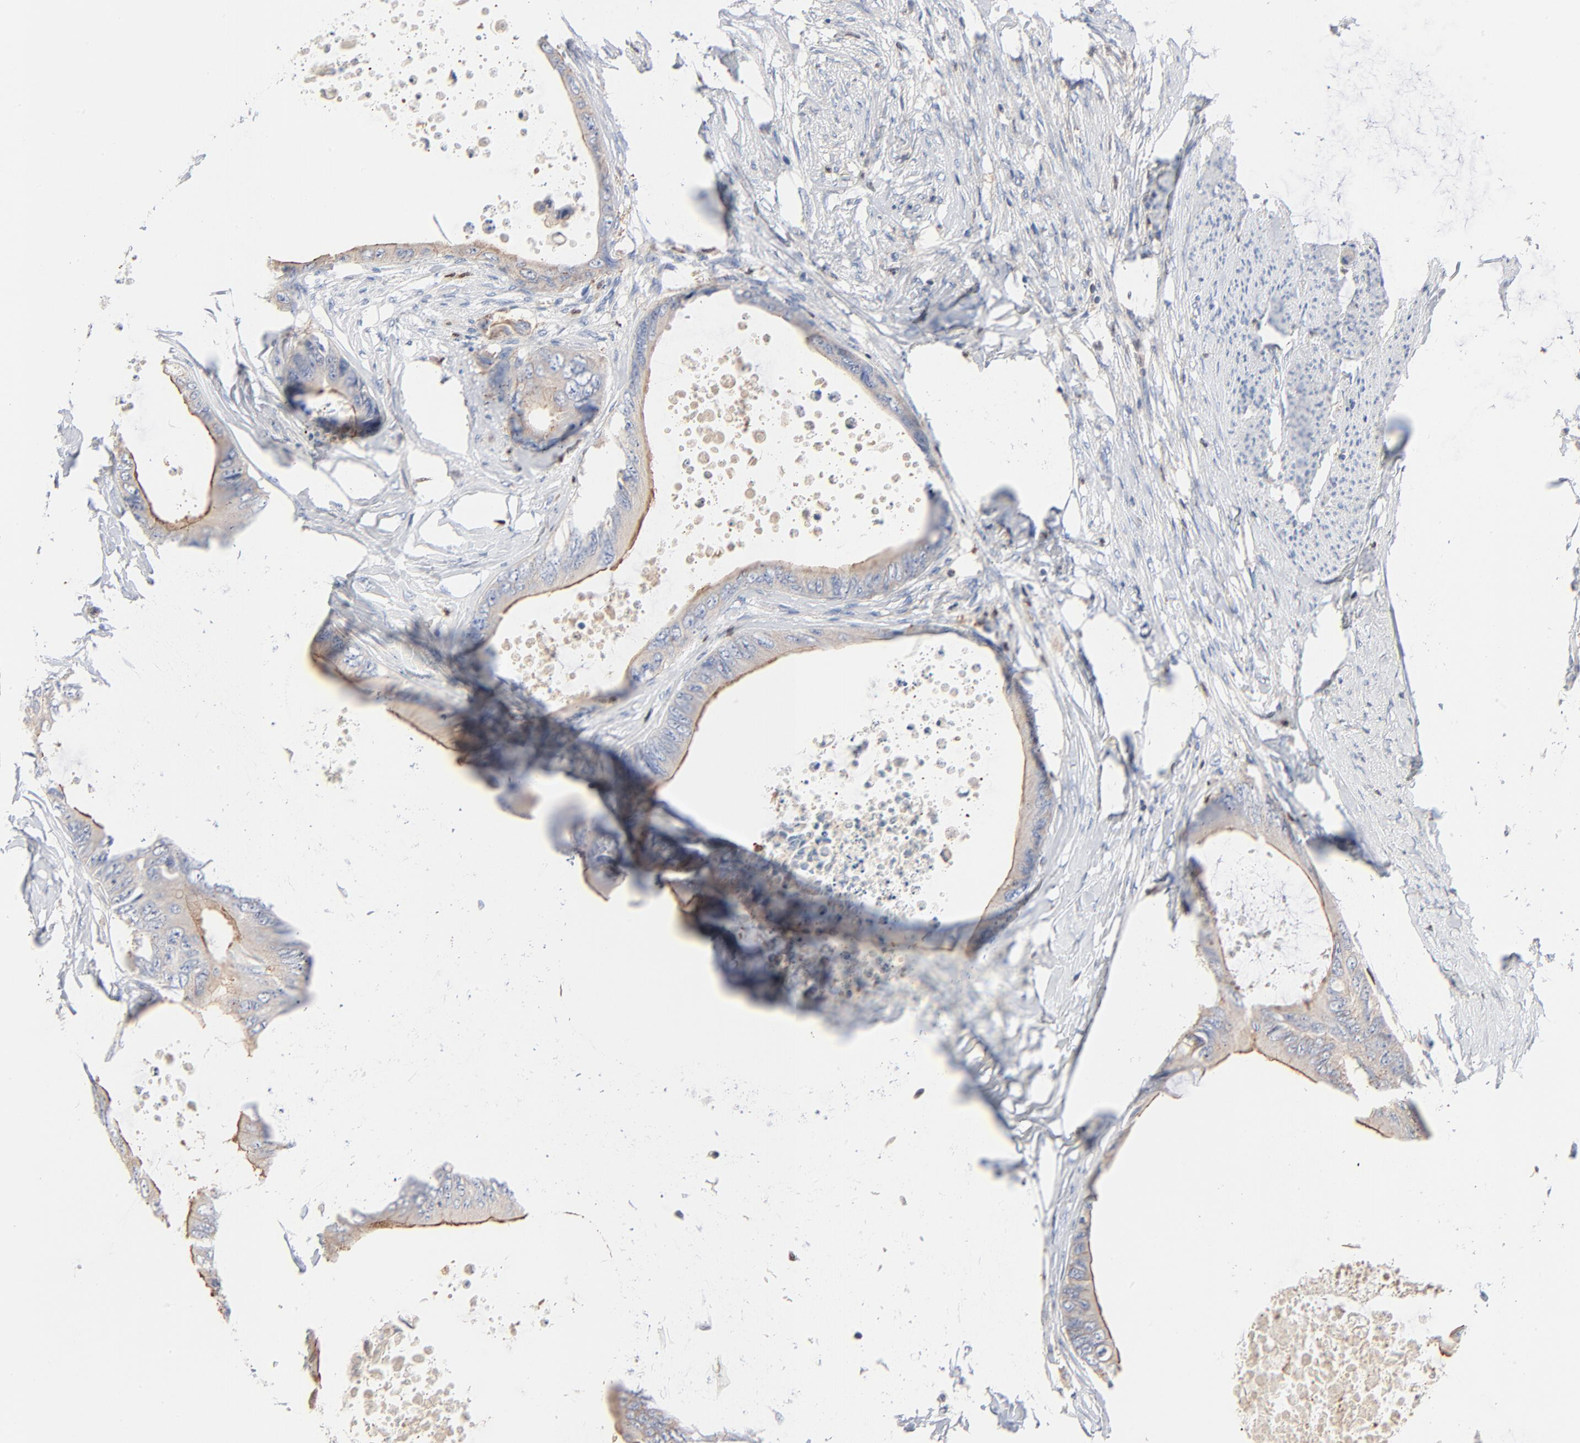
{"staining": {"intensity": "weak", "quantity": ">75%", "location": "cytoplasmic/membranous"}, "tissue": "colorectal cancer", "cell_type": "Tumor cells", "image_type": "cancer", "snomed": [{"axis": "morphology", "description": "Normal tissue, NOS"}, {"axis": "morphology", "description": "Adenocarcinoma, NOS"}, {"axis": "topography", "description": "Rectum"}, {"axis": "topography", "description": "Peripheral nerve tissue"}], "caption": "Immunohistochemical staining of colorectal cancer (adenocarcinoma) shows low levels of weak cytoplasmic/membranous protein positivity in approximately >75% of tumor cells.", "gene": "ARHGEF6", "patient": {"sex": "female", "age": 77}}